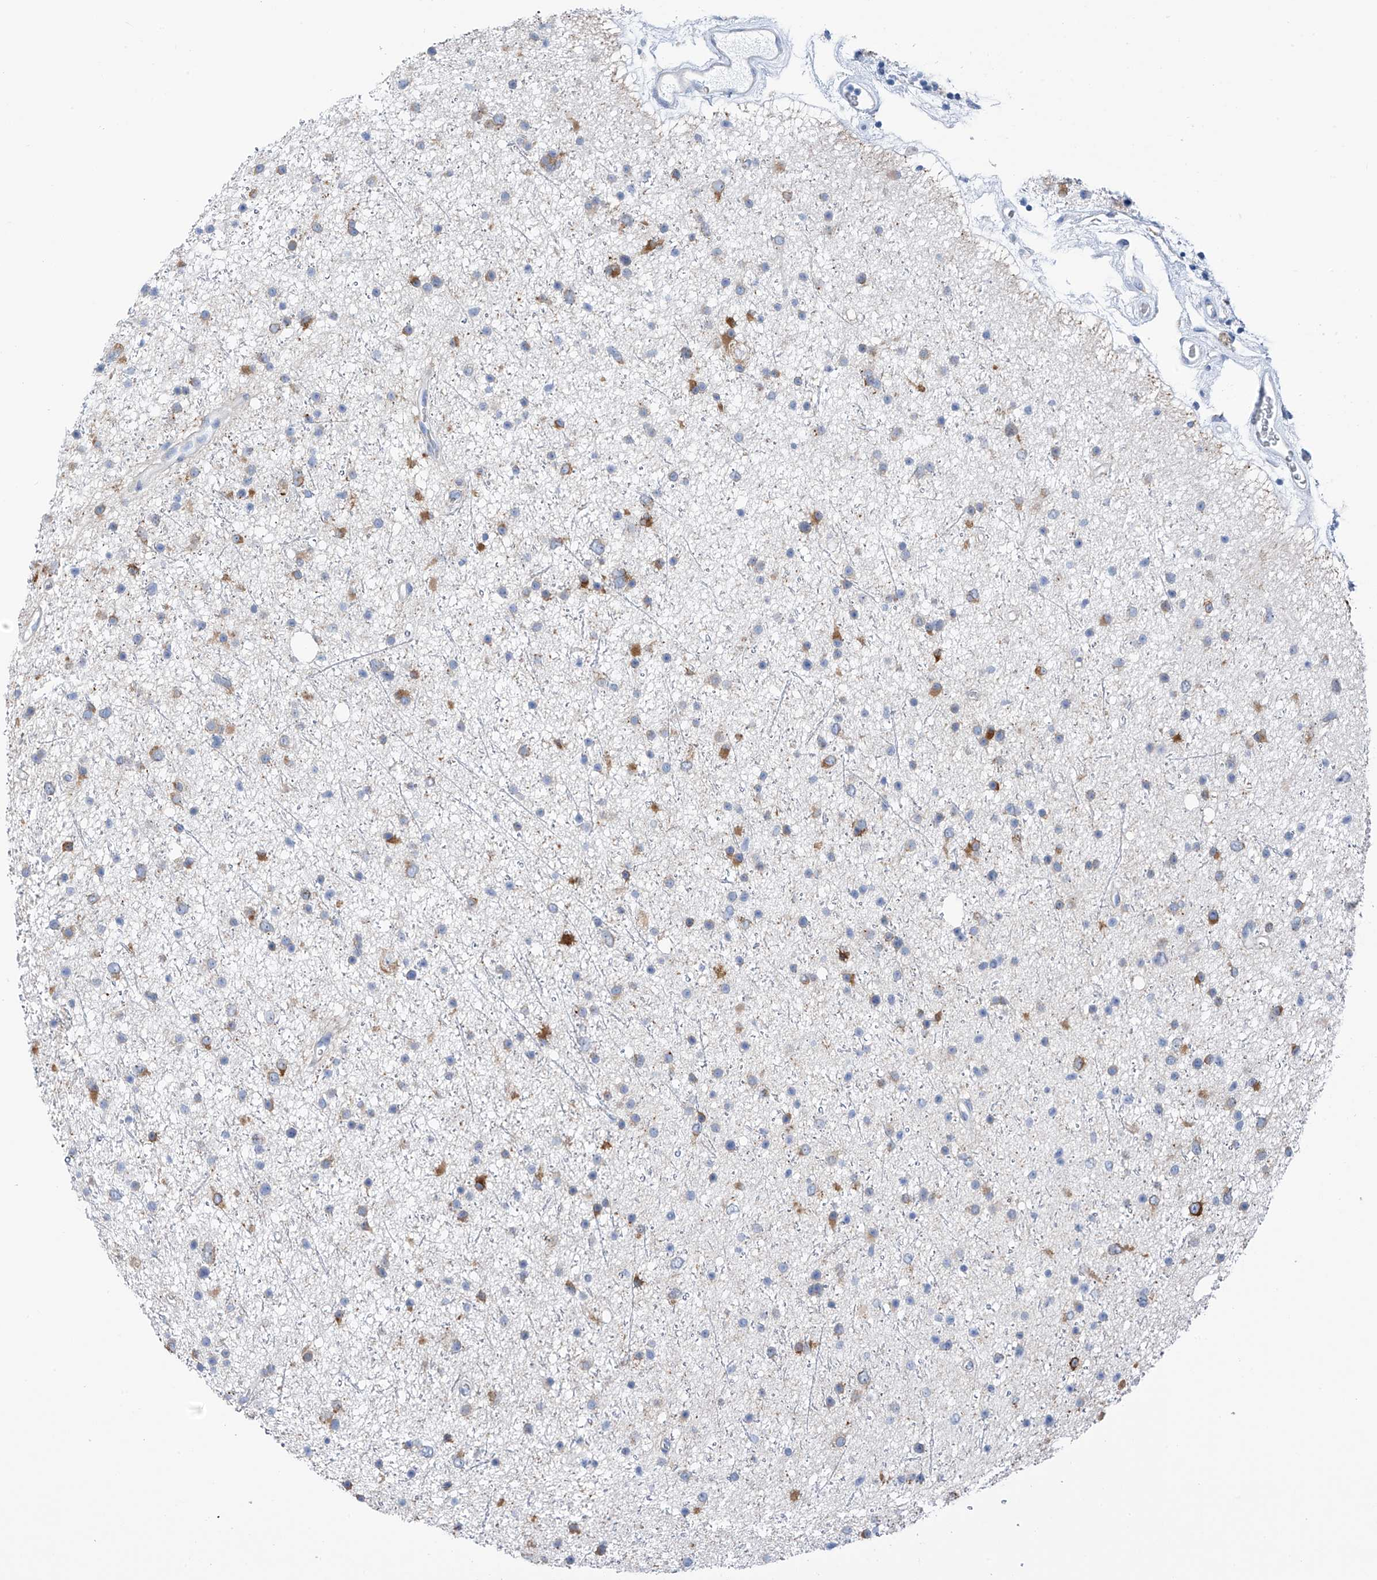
{"staining": {"intensity": "moderate", "quantity": "<25%", "location": "cytoplasmic/membranous"}, "tissue": "glioma", "cell_type": "Tumor cells", "image_type": "cancer", "snomed": [{"axis": "morphology", "description": "Glioma, malignant, Low grade"}, {"axis": "topography", "description": "Cerebral cortex"}], "caption": "Protein analysis of glioma tissue exhibits moderate cytoplasmic/membranous positivity in about <25% of tumor cells.", "gene": "RCN2", "patient": {"sex": "female", "age": 39}}